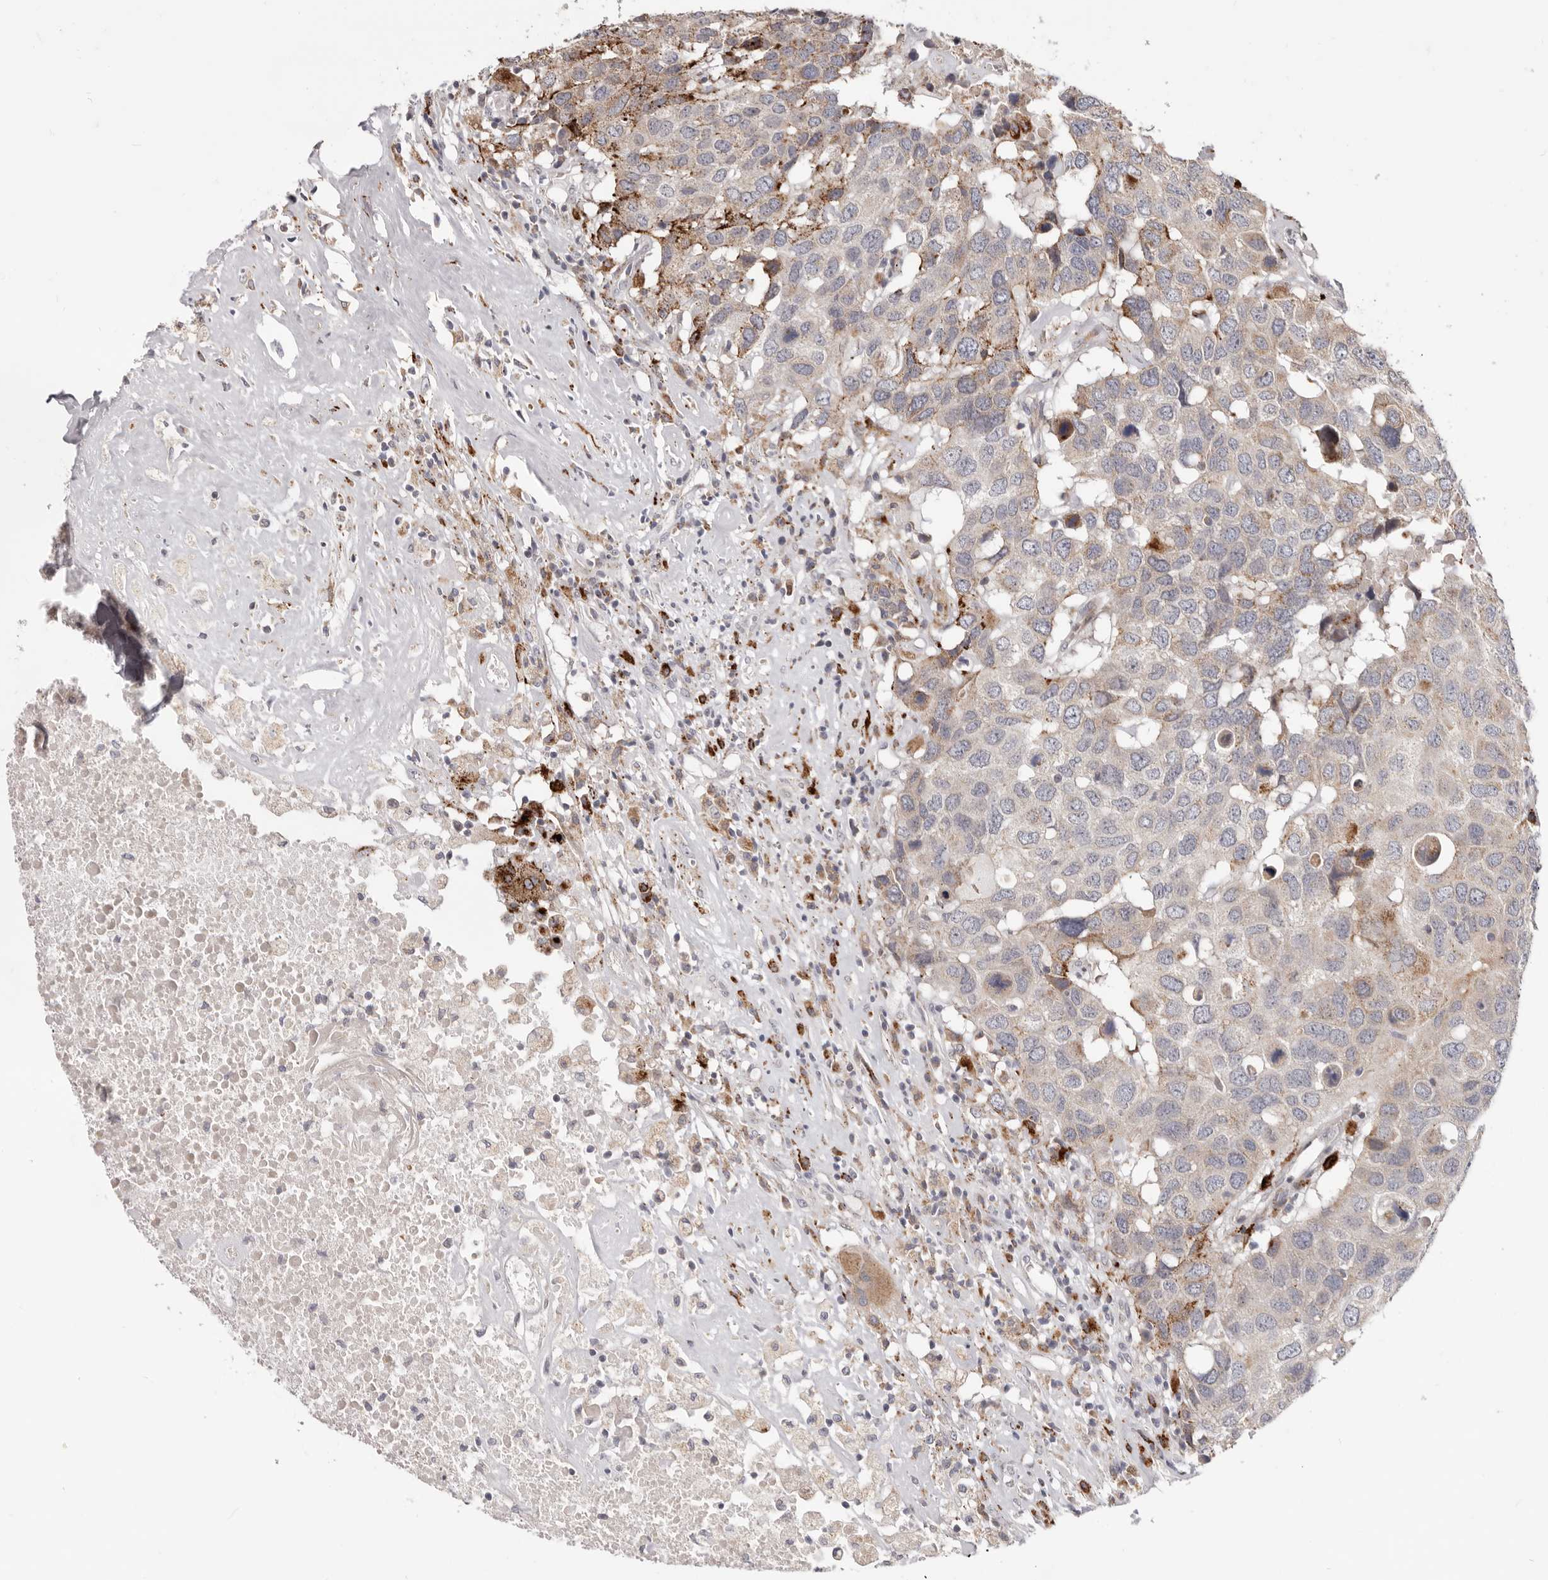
{"staining": {"intensity": "weak", "quantity": "<25%", "location": "cytoplasmic/membranous"}, "tissue": "head and neck cancer", "cell_type": "Tumor cells", "image_type": "cancer", "snomed": [{"axis": "morphology", "description": "Squamous cell carcinoma, NOS"}, {"axis": "topography", "description": "Head-Neck"}], "caption": "Tumor cells show no significant expression in squamous cell carcinoma (head and neck). (DAB immunohistochemistry (IHC) with hematoxylin counter stain).", "gene": "TOR3A", "patient": {"sex": "male", "age": 66}}